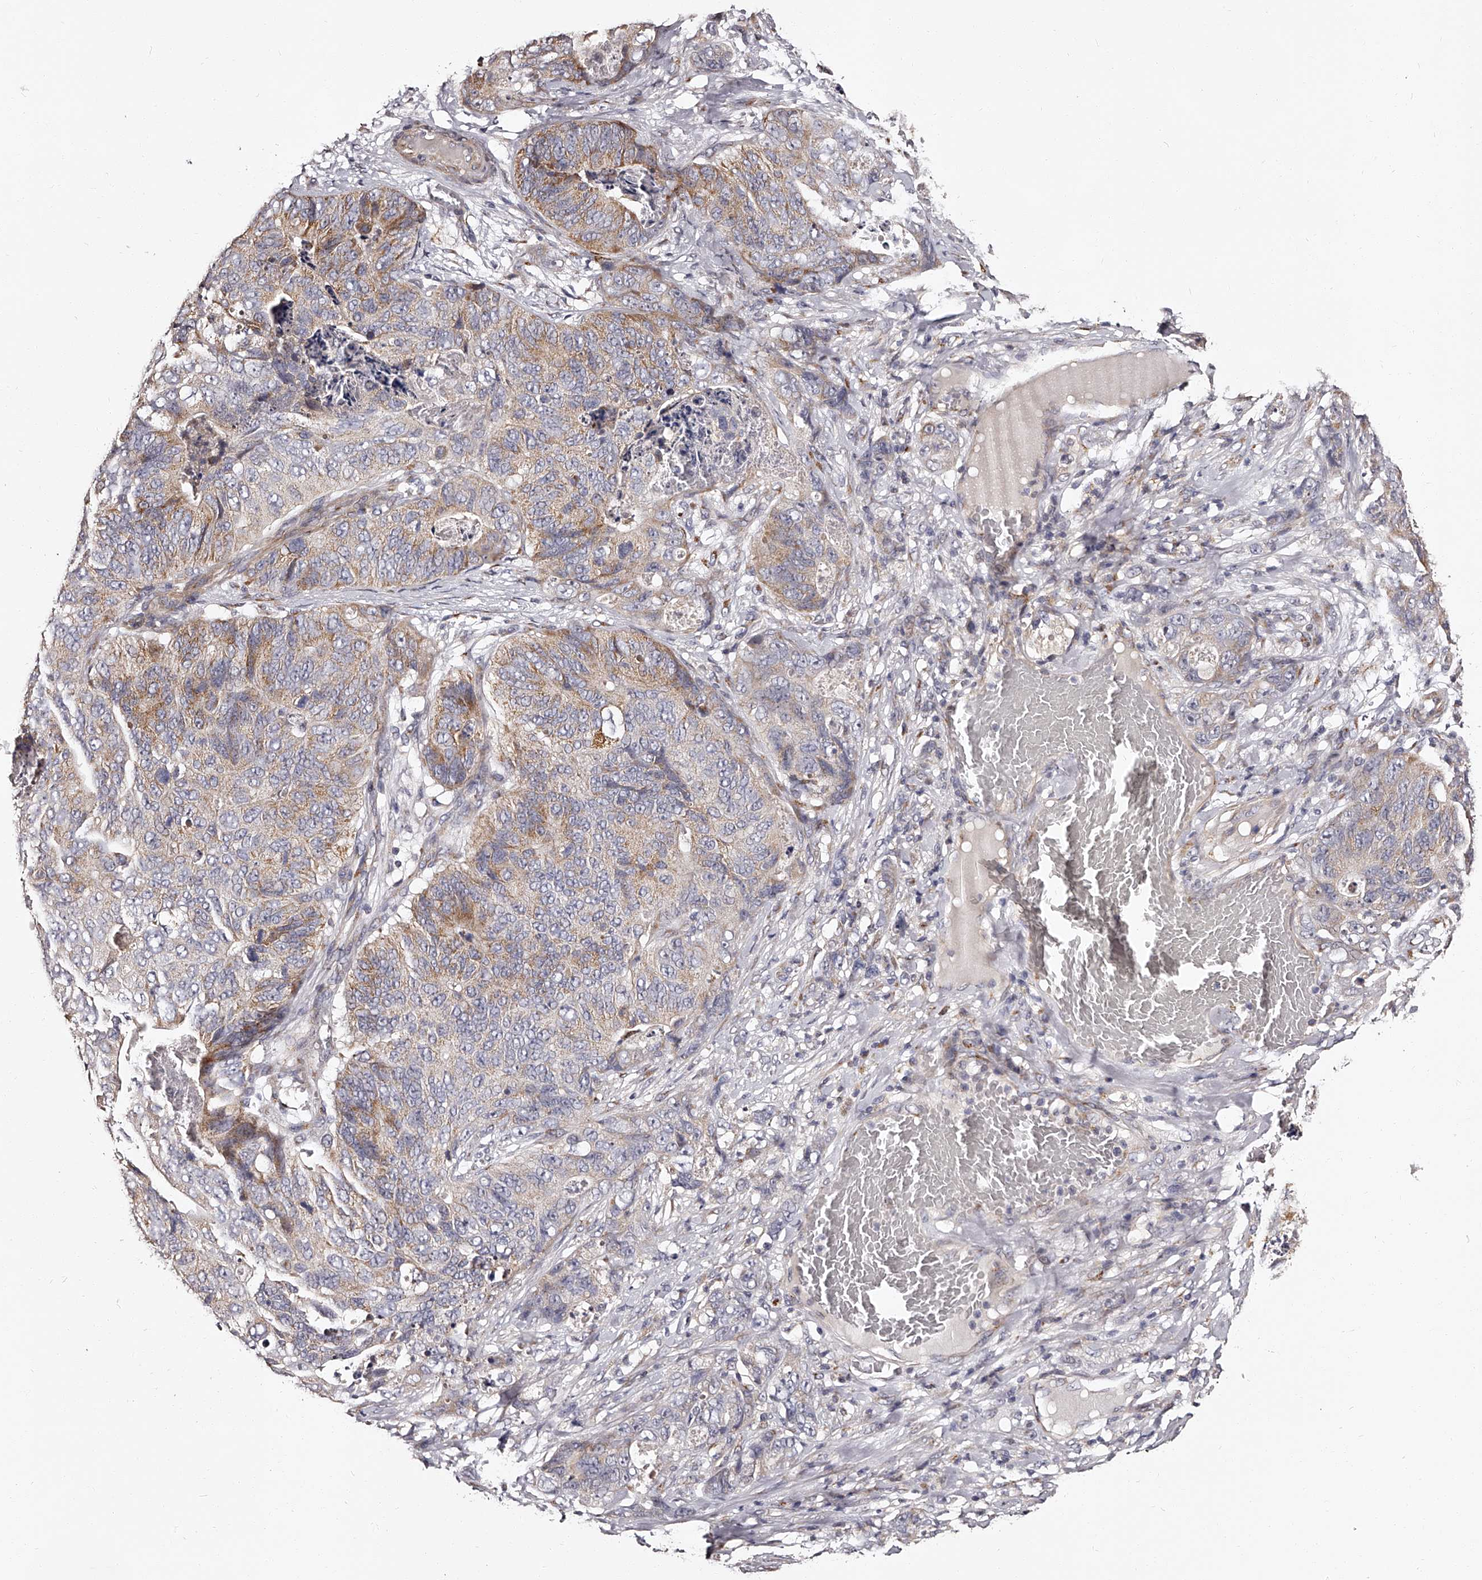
{"staining": {"intensity": "strong", "quantity": "<25%", "location": "cytoplasmic/membranous"}, "tissue": "stomach cancer", "cell_type": "Tumor cells", "image_type": "cancer", "snomed": [{"axis": "morphology", "description": "Normal tissue, NOS"}, {"axis": "morphology", "description": "Adenocarcinoma, NOS"}, {"axis": "topography", "description": "Stomach"}], "caption": "About <25% of tumor cells in stomach adenocarcinoma display strong cytoplasmic/membranous protein staining as visualized by brown immunohistochemical staining.", "gene": "RSC1A1", "patient": {"sex": "female", "age": 89}}